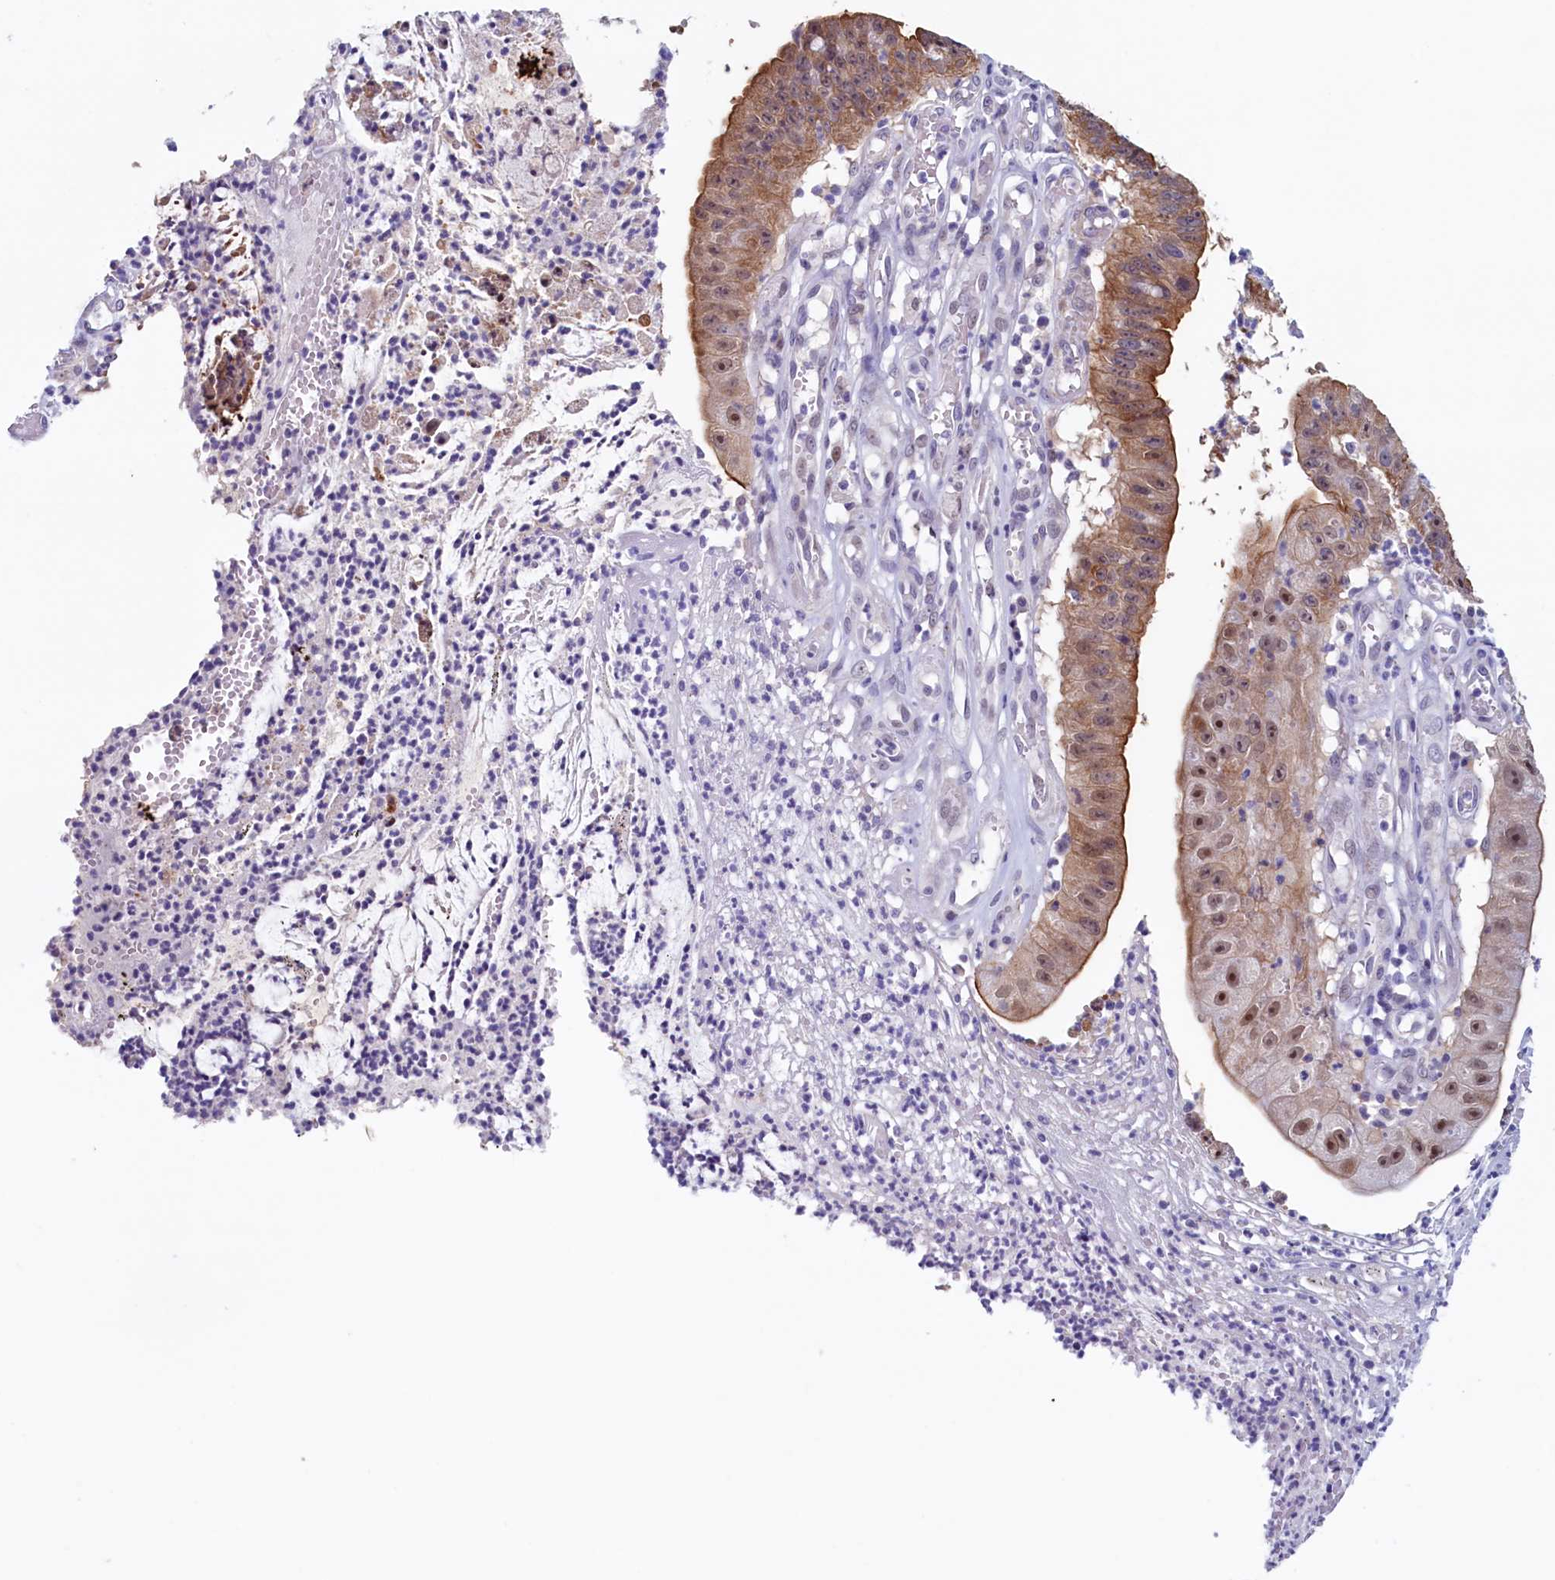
{"staining": {"intensity": "moderate", "quantity": ">75%", "location": "cytoplasmic/membranous,nuclear"}, "tissue": "stomach cancer", "cell_type": "Tumor cells", "image_type": "cancer", "snomed": [{"axis": "morphology", "description": "Adenocarcinoma, NOS"}, {"axis": "topography", "description": "Stomach"}], "caption": "Human stomach adenocarcinoma stained with a brown dye demonstrates moderate cytoplasmic/membranous and nuclear positive staining in approximately >75% of tumor cells.", "gene": "PACSIN3", "patient": {"sex": "male", "age": 59}}